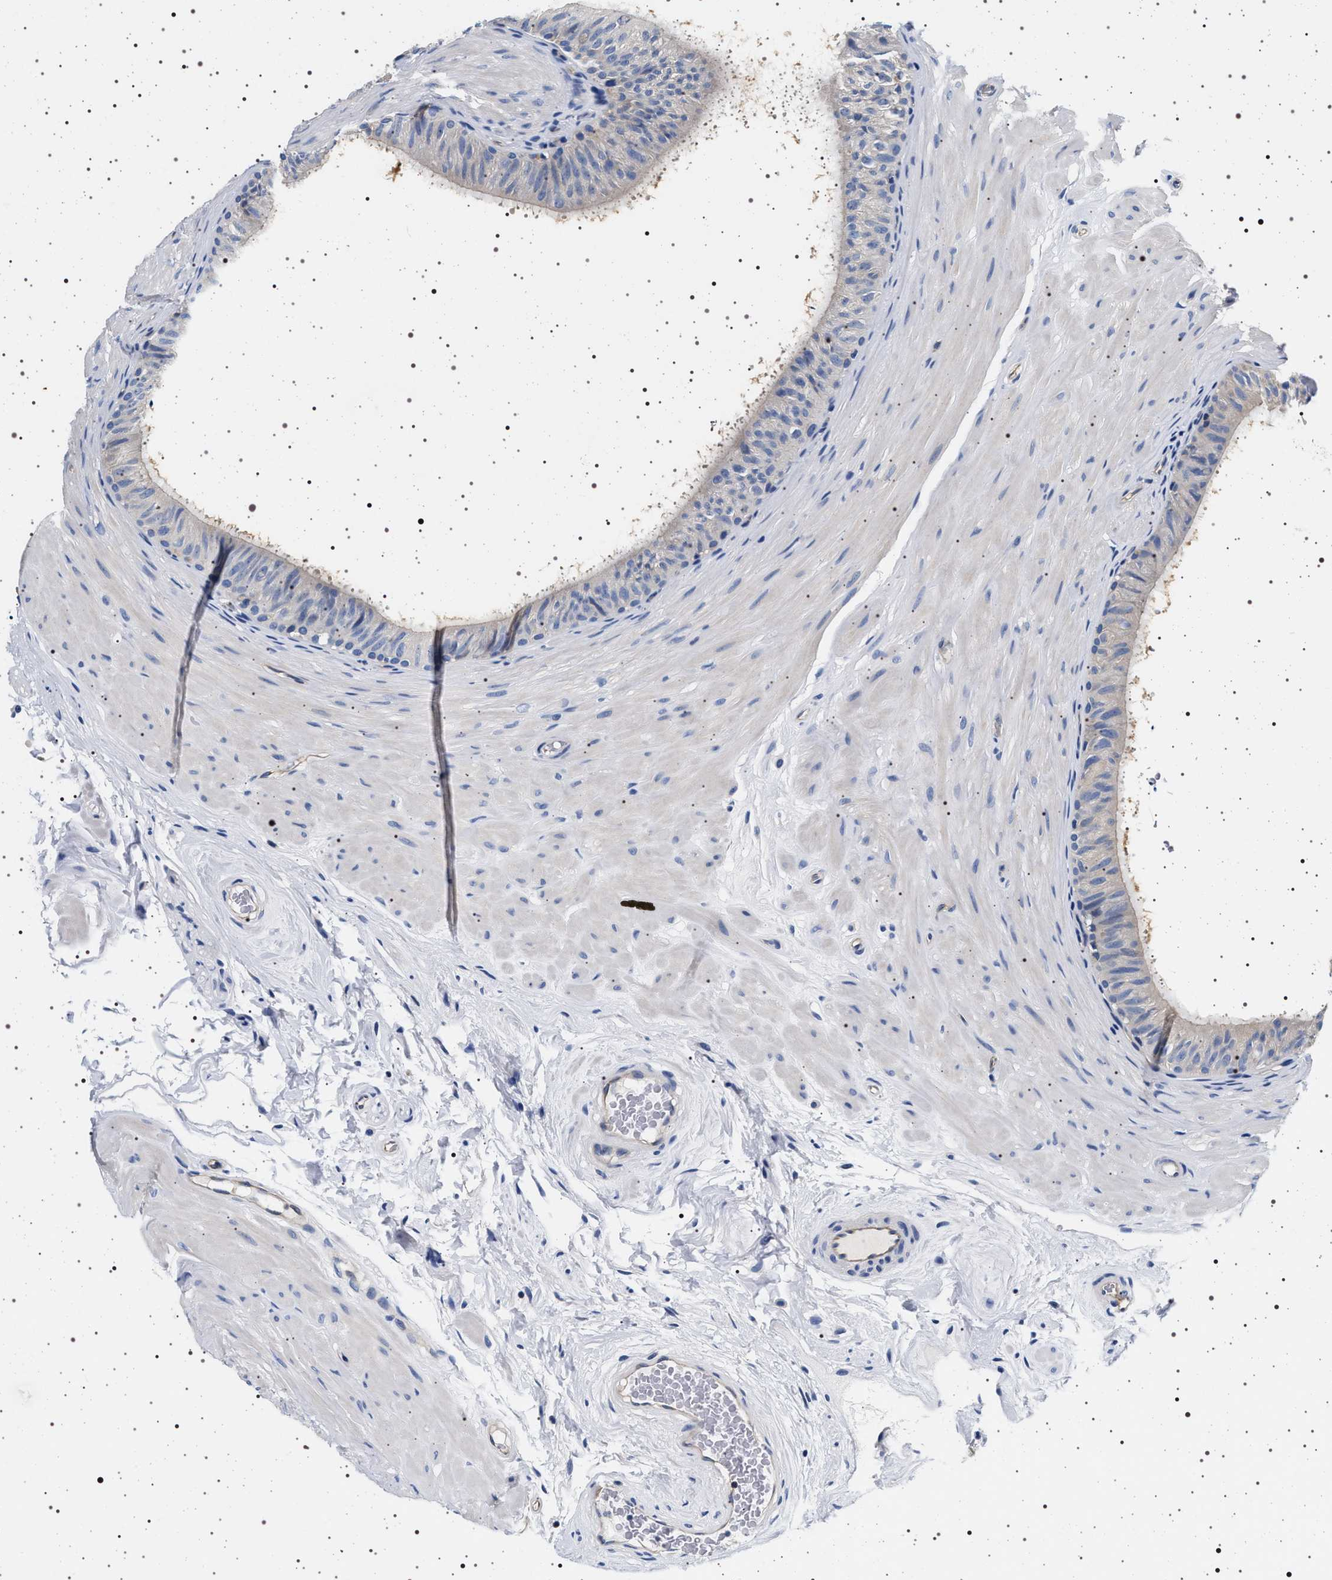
{"staining": {"intensity": "negative", "quantity": "none", "location": "none"}, "tissue": "epididymis", "cell_type": "Glandular cells", "image_type": "normal", "snomed": [{"axis": "morphology", "description": "Normal tissue, NOS"}, {"axis": "topography", "description": "Epididymis"}], "caption": "Immunohistochemical staining of normal epididymis exhibits no significant staining in glandular cells.", "gene": "HSD17B1", "patient": {"sex": "male", "age": 34}}